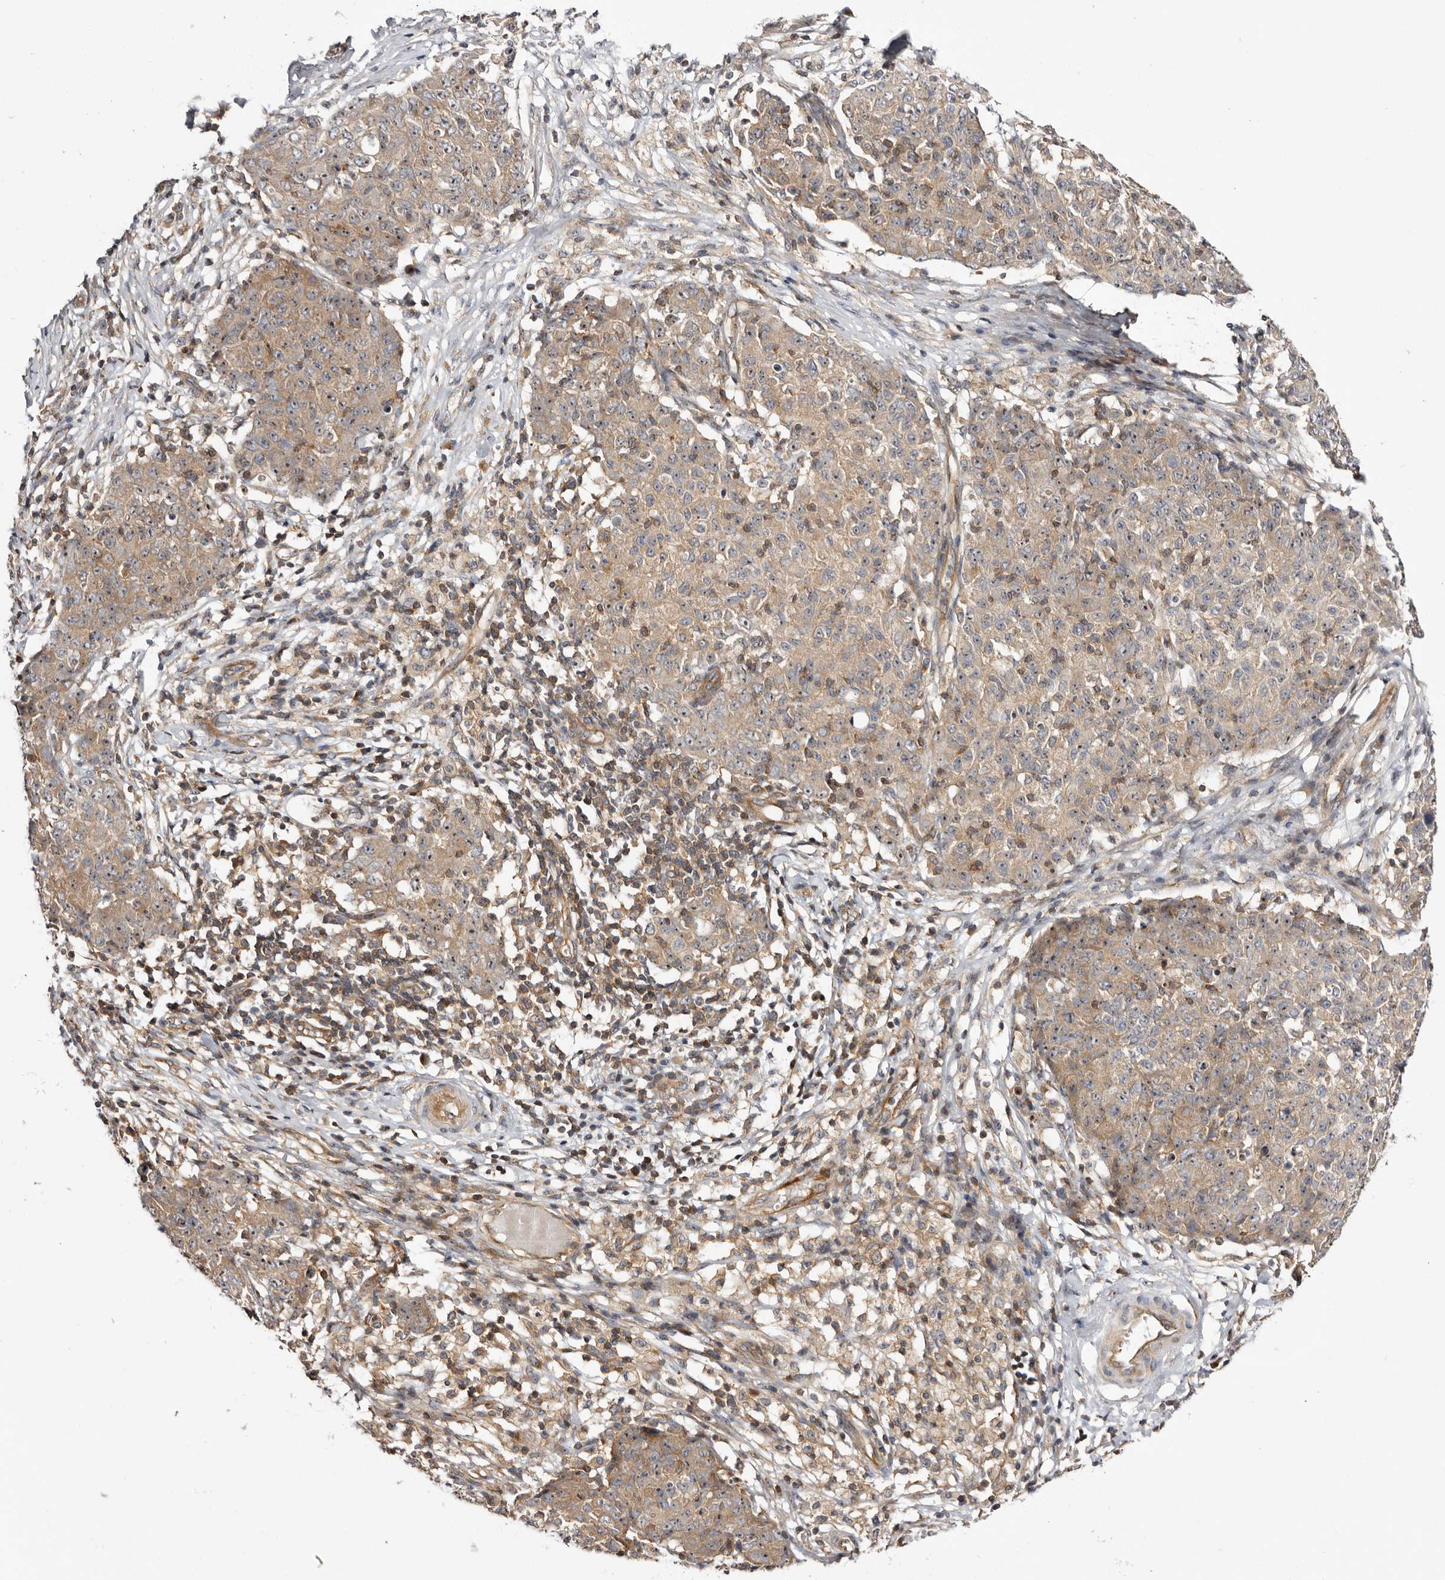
{"staining": {"intensity": "weak", "quantity": ">75%", "location": "cytoplasmic/membranous,nuclear"}, "tissue": "ovarian cancer", "cell_type": "Tumor cells", "image_type": "cancer", "snomed": [{"axis": "morphology", "description": "Carcinoma, endometroid"}, {"axis": "topography", "description": "Ovary"}], "caption": "Weak cytoplasmic/membranous and nuclear positivity for a protein is seen in approximately >75% of tumor cells of endometroid carcinoma (ovarian) using immunohistochemistry (IHC).", "gene": "PANK4", "patient": {"sex": "female", "age": 42}}